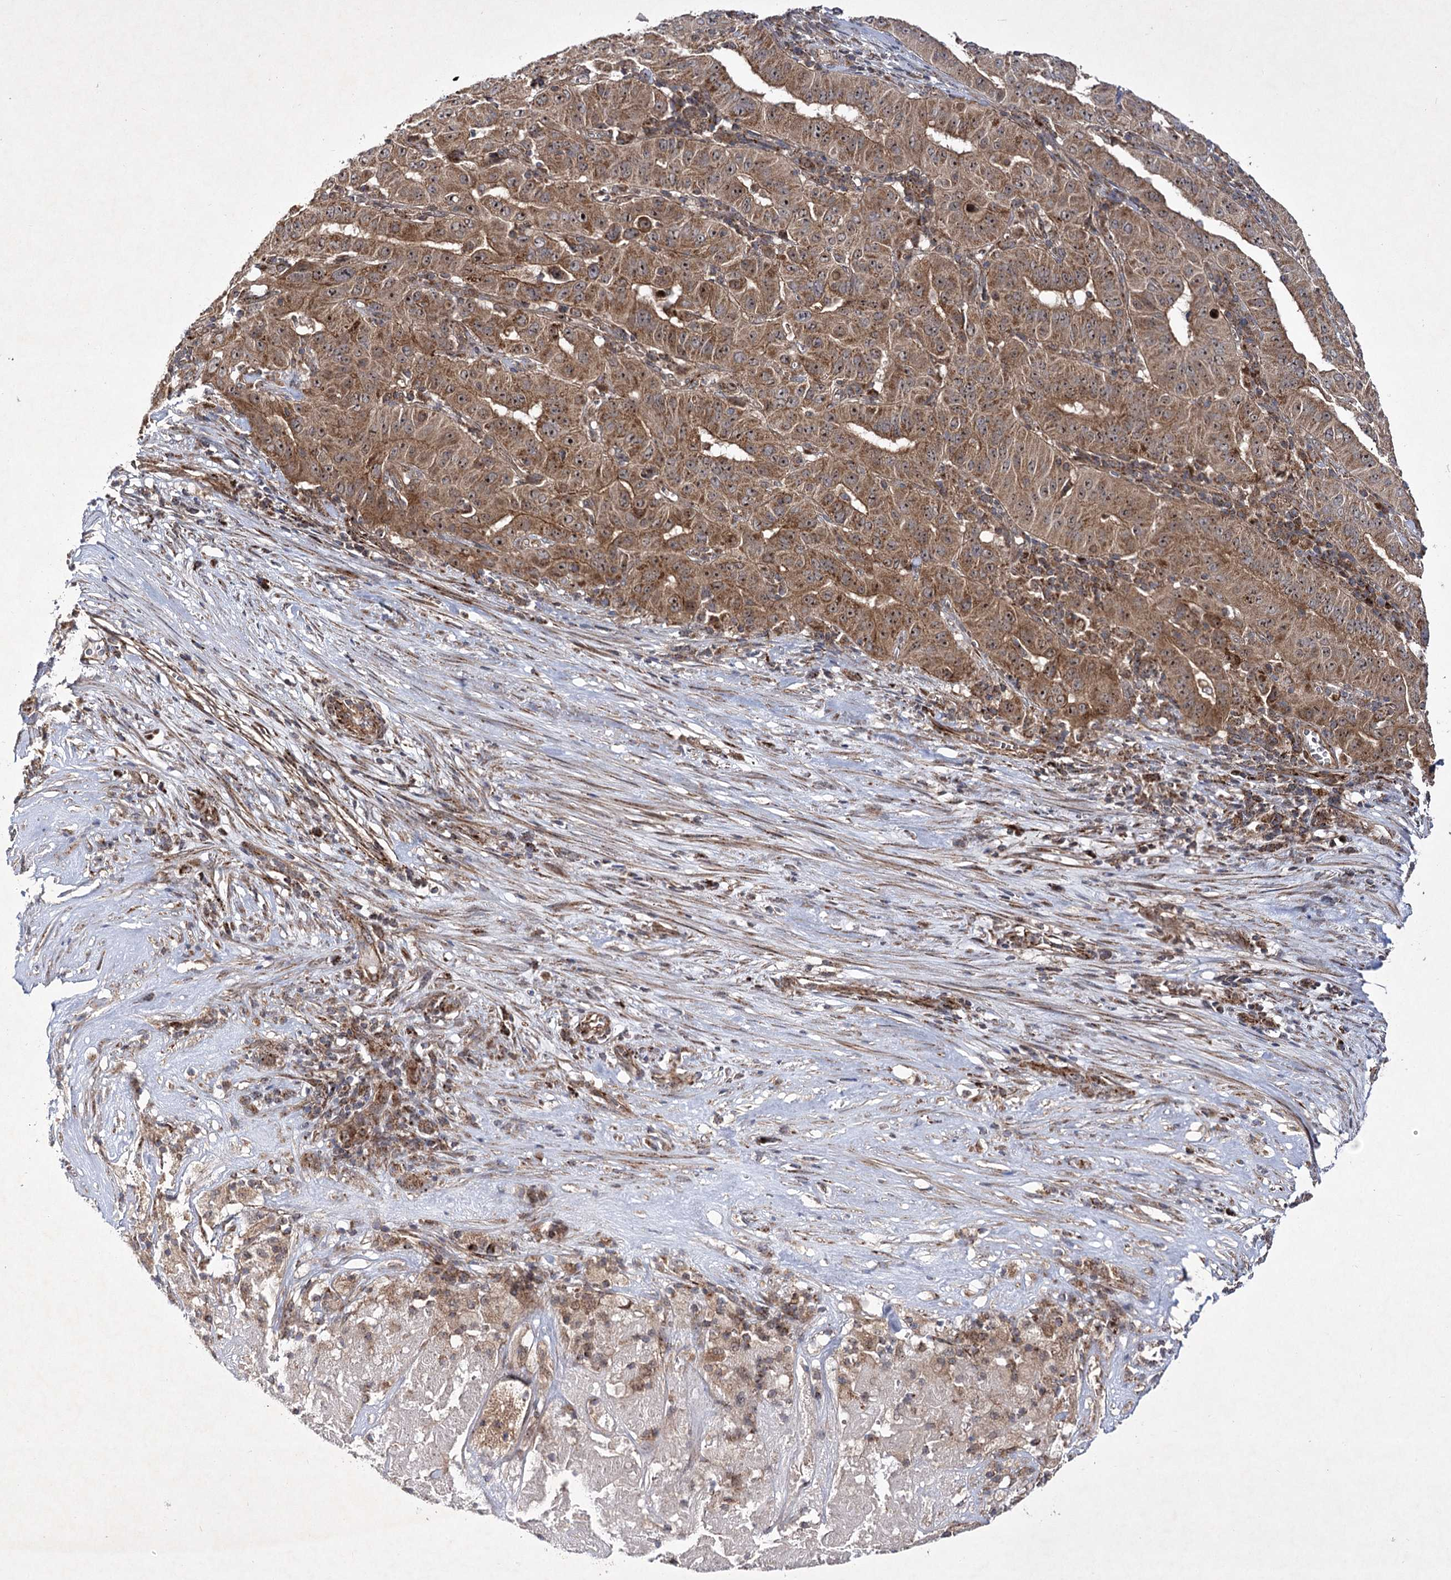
{"staining": {"intensity": "moderate", "quantity": ">75%", "location": "cytoplasmic/membranous,nuclear"}, "tissue": "pancreatic cancer", "cell_type": "Tumor cells", "image_type": "cancer", "snomed": [{"axis": "morphology", "description": "Adenocarcinoma, NOS"}, {"axis": "topography", "description": "Pancreas"}], "caption": "Immunohistochemical staining of pancreatic cancer demonstrates medium levels of moderate cytoplasmic/membranous and nuclear positivity in about >75% of tumor cells.", "gene": "SCRN3", "patient": {"sex": "male", "age": 63}}